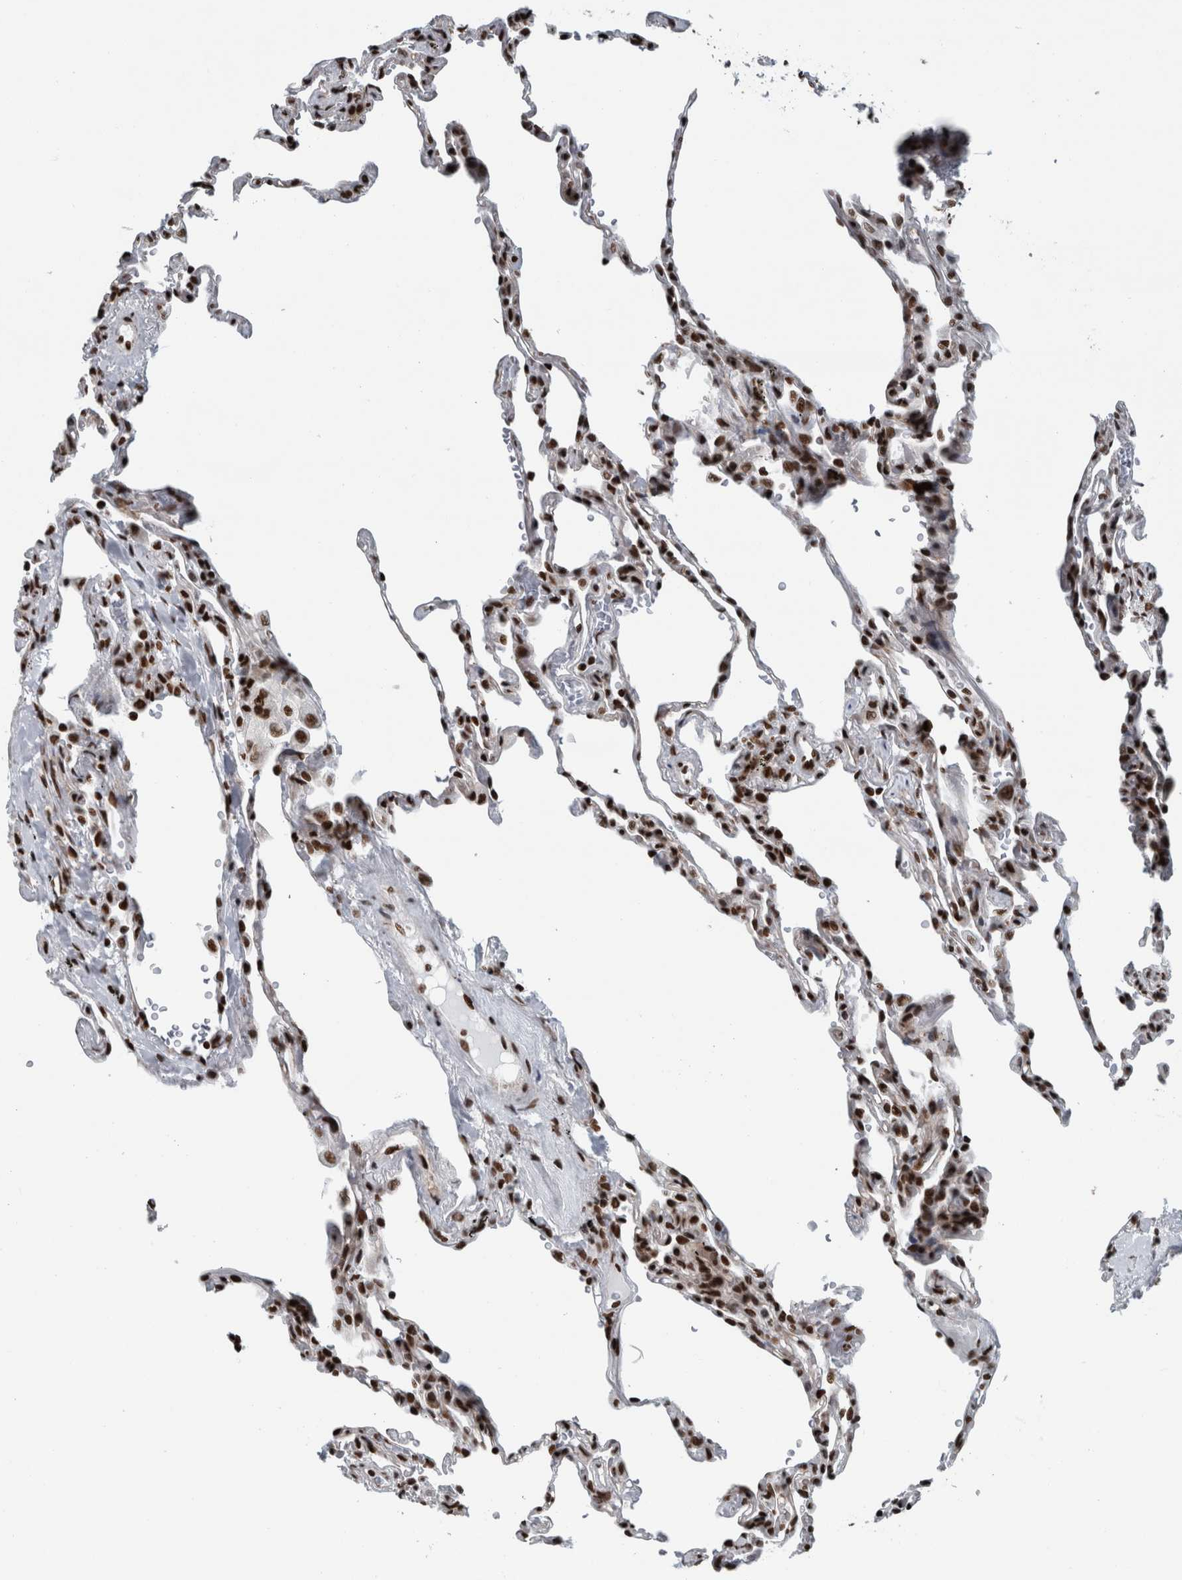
{"staining": {"intensity": "moderate", "quantity": "25%-75%", "location": "nuclear"}, "tissue": "lung", "cell_type": "Alveolar cells", "image_type": "normal", "snomed": [{"axis": "morphology", "description": "Normal tissue, NOS"}, {"axis": "topography", "description": "Lung"}], "caption": "High-power microscopy captured an immunohistochemistry image of unremarkable lung, revealing moderate nuclear expression in approximately 25%-75% of alveolar cells.", "gene": "DNMT3A", "patient": {"sex": "male", "age": 59}}